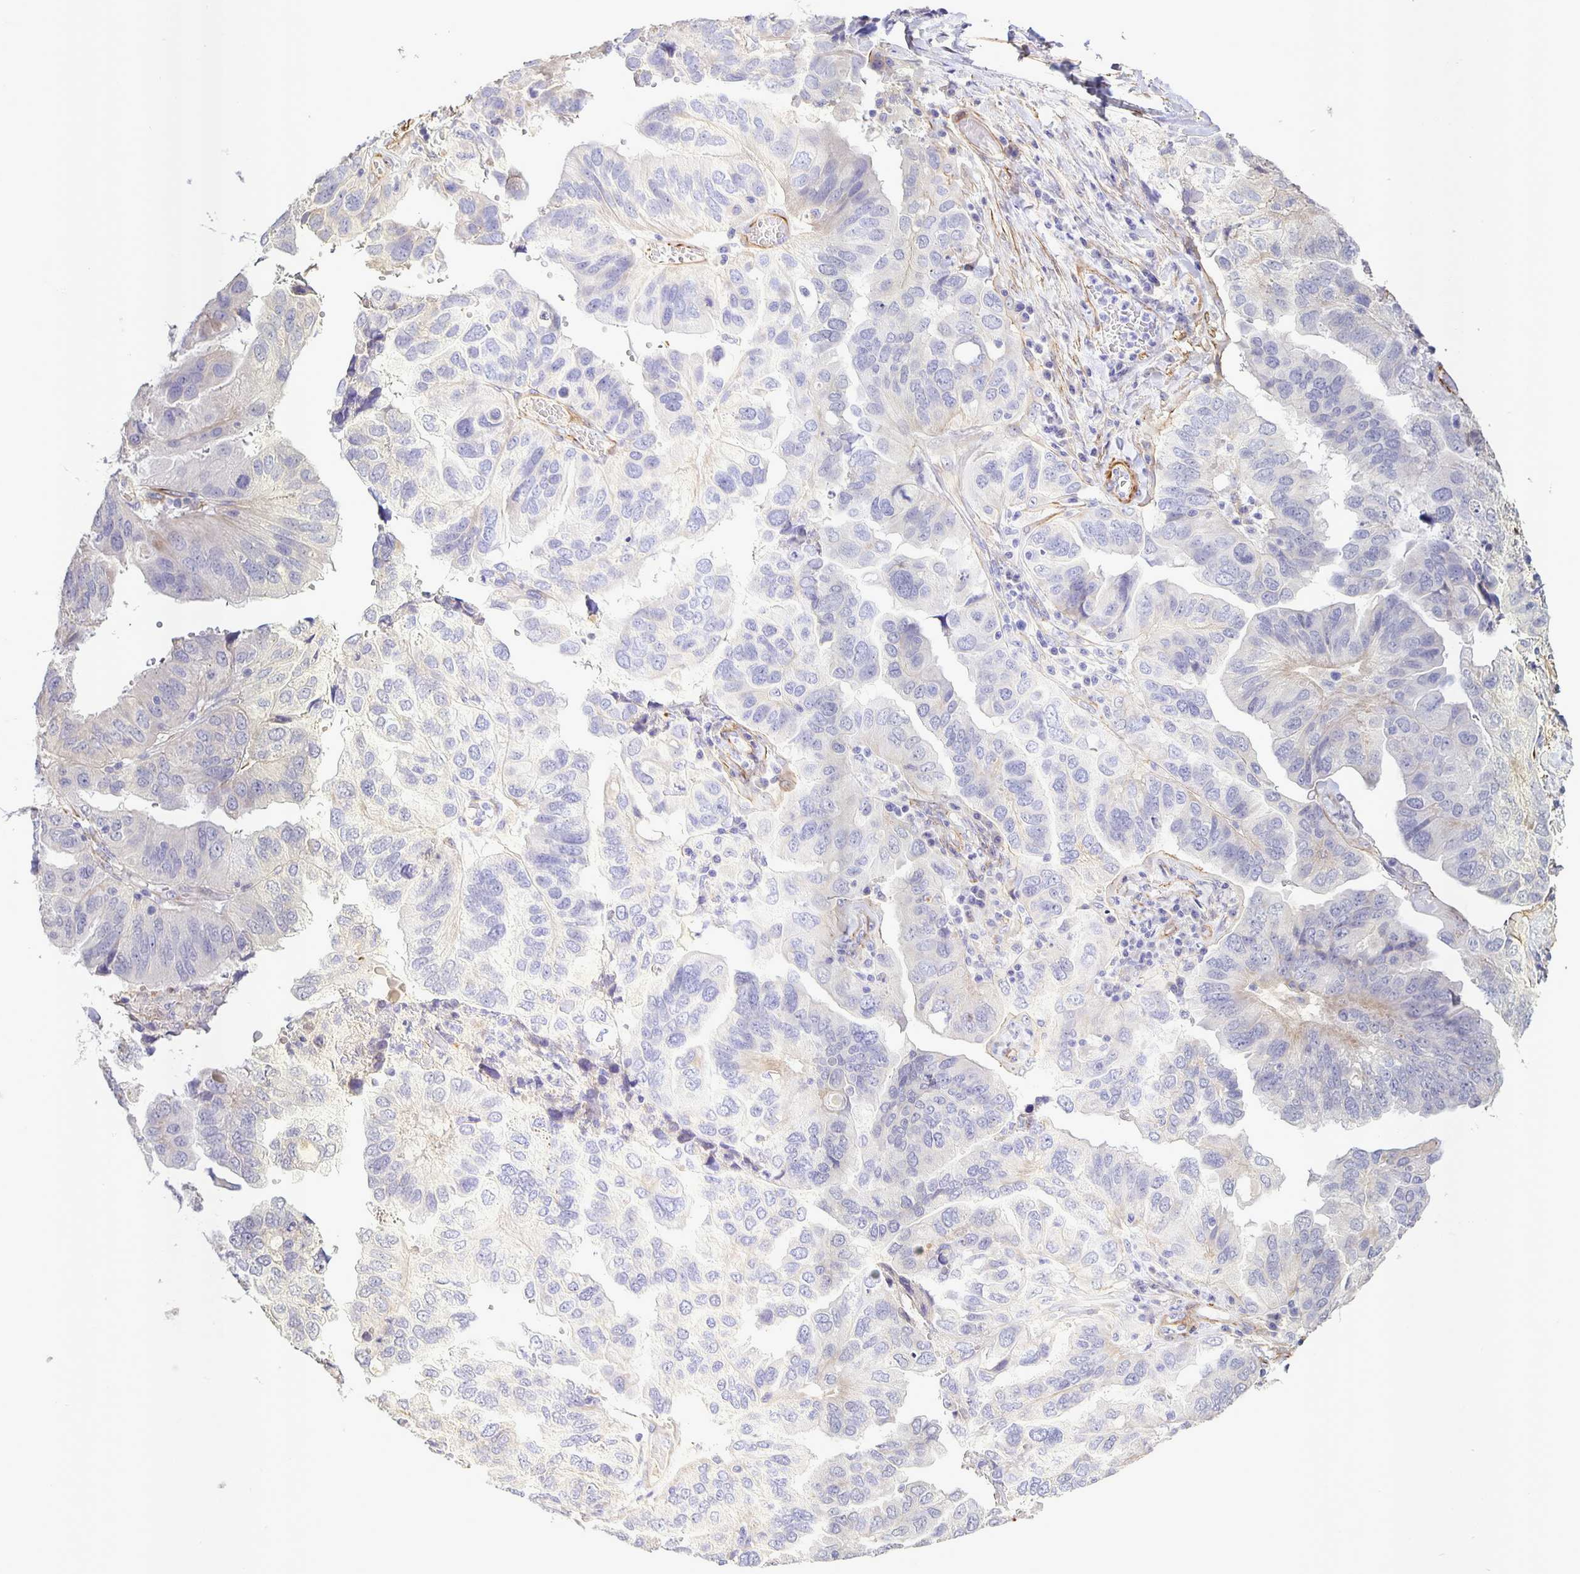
{"staining": {"intensity": "negative", "quantity": "none", "location": "none"}, "tissue": "ovarian cancer", "cell_type": "Tumor cells", "image_type": "cancer", "snomed": [{"axis": "morphology", "description": "Cystadenocarcinoma, serous, NOS"}, {"axis": "topography", "description": "Ovary"}], "caption": "The immunohistochemistry (IHC) image has no significant positivity in tumor cells of ovarian serous cystadenocarcinoma tissue.", "gene": "SRCIN1", "patient": {"sex": "female", "age": 79}}